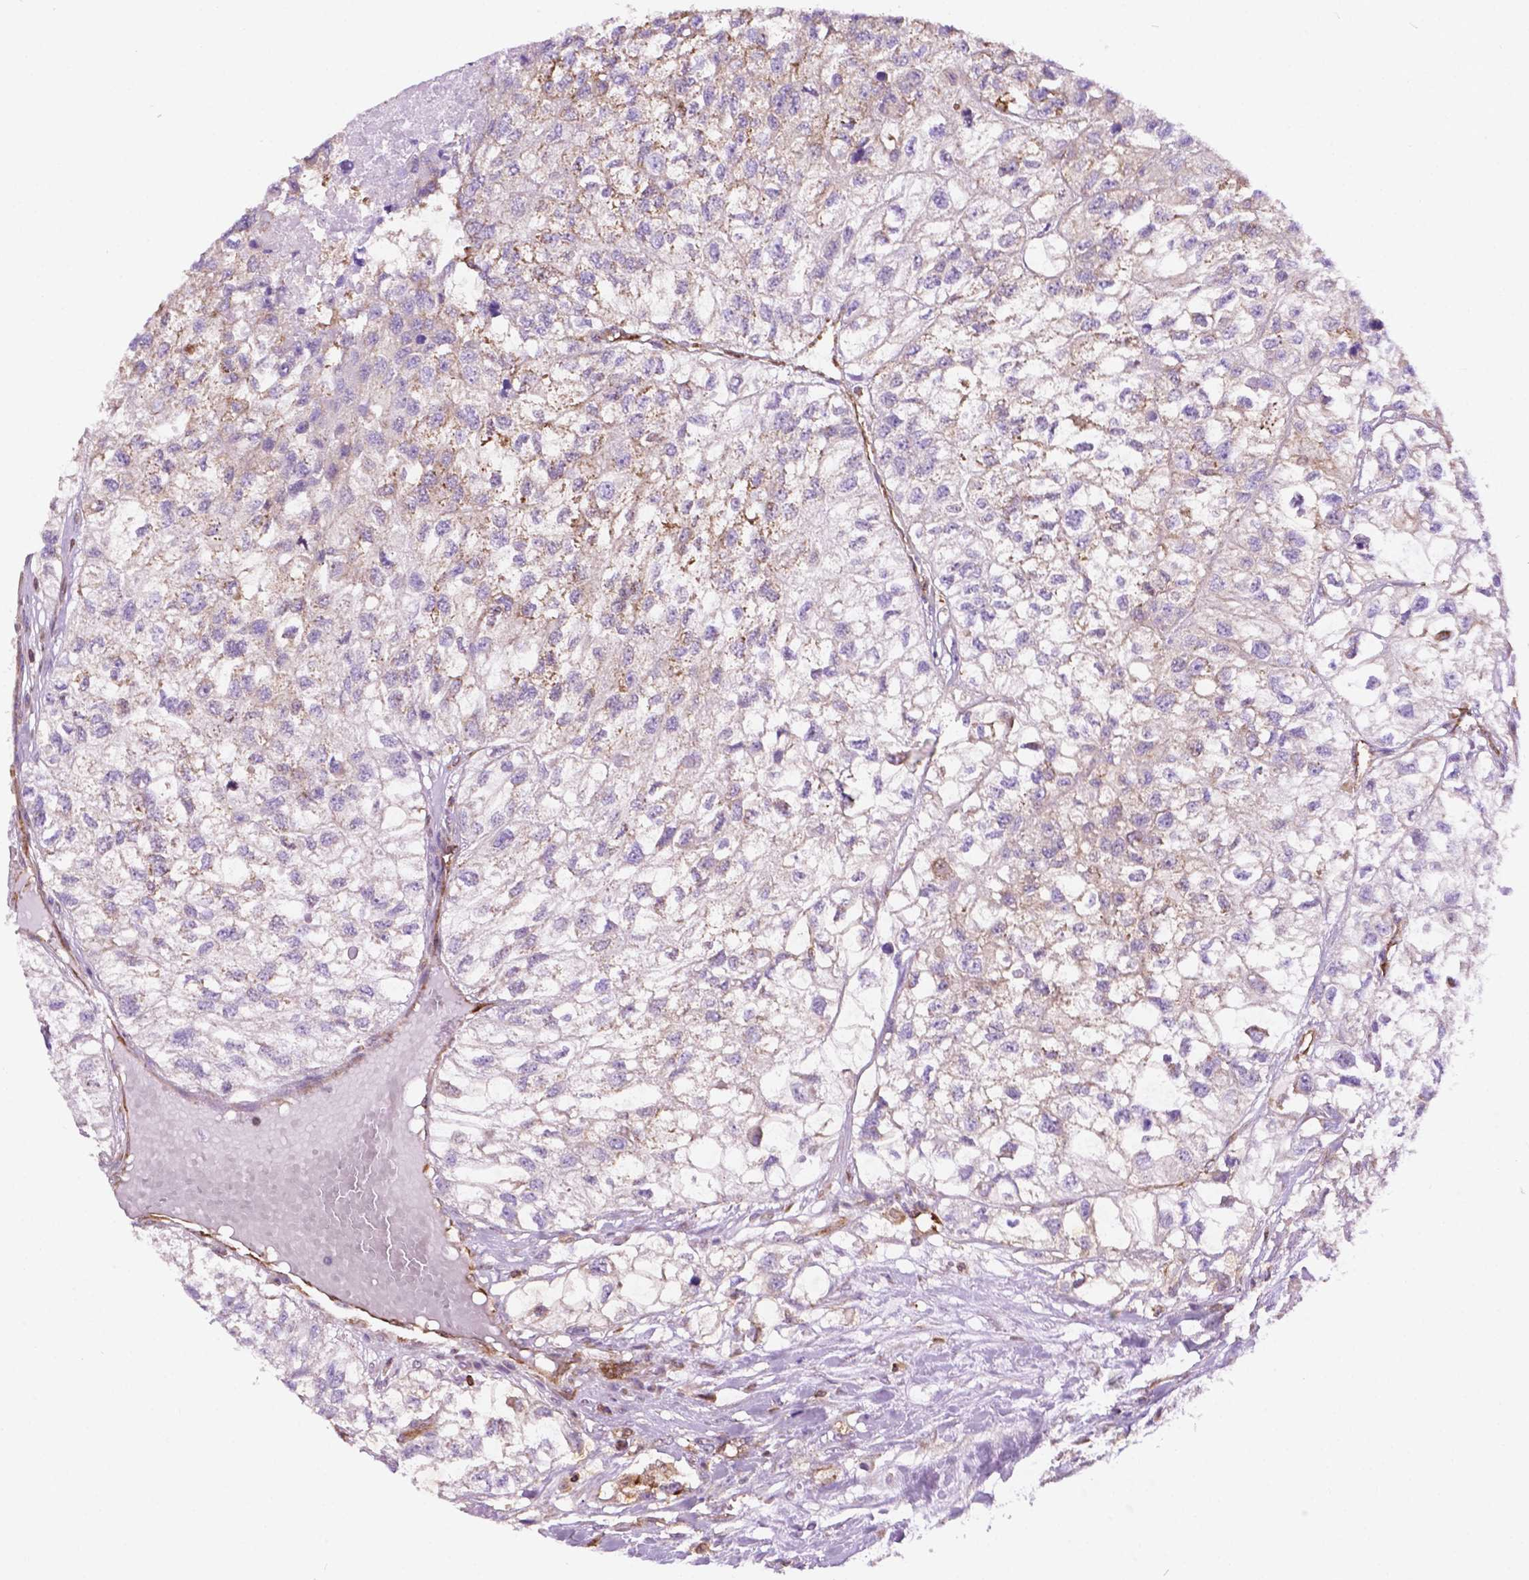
{"staining": {"intensity": "negative", "quantity": "none", "location": "none"}, "tissue": "renal cancer", "cell_type": "Tumor cells", "image_type": "cancer", "snomed": [{"axis": "morphology", "description": "Adenocarcinoma, NOS"}, {"axis": "topography", "description": "Kidney"}], "caption": "Tumor cells show no significant expression in adenocarcinoma (renal).", "gene": "DCN", "patient": {"sex": "male", "age": 56}}